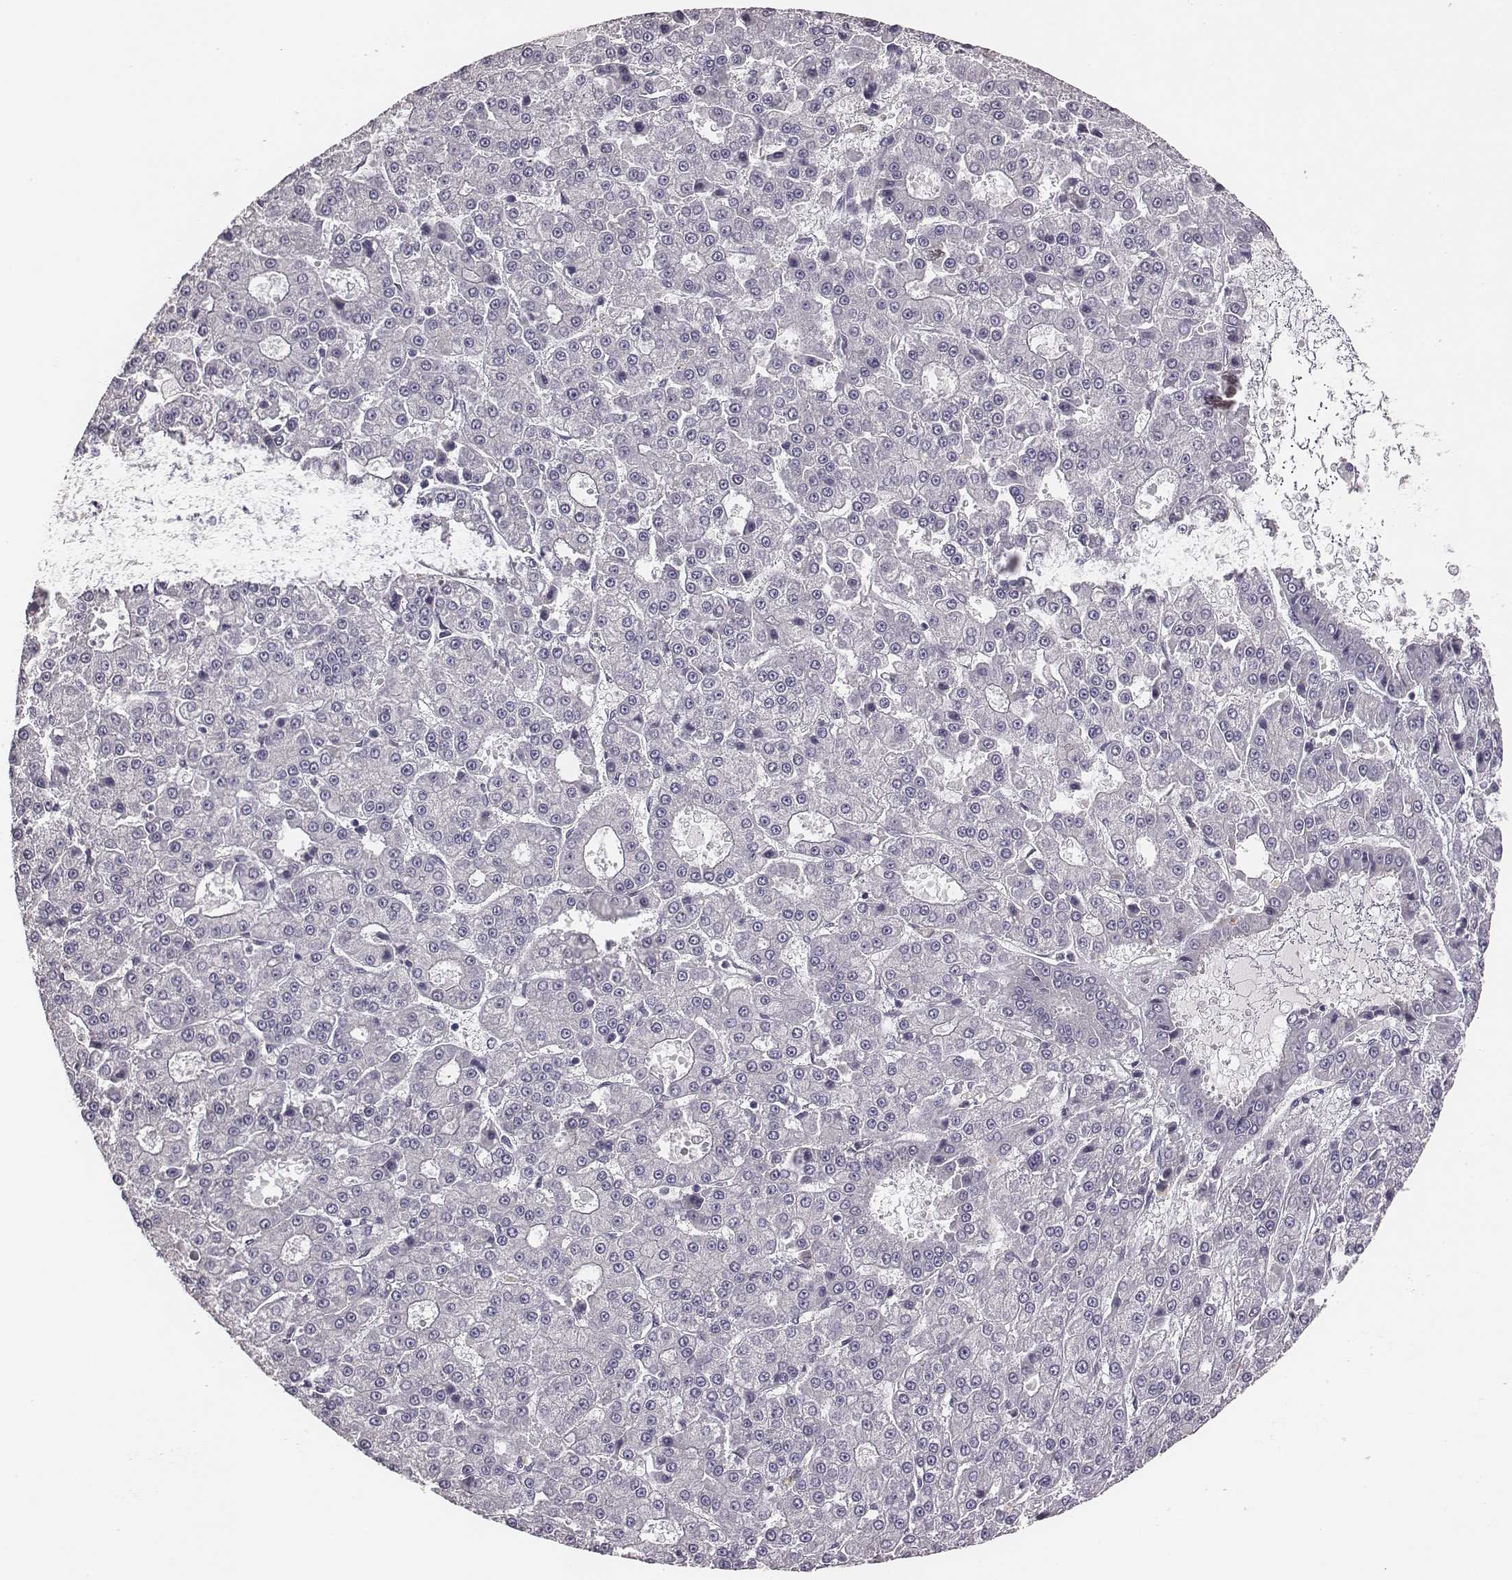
{"staining": {"intensity": "negative", "quantity": "none", "location": "none"}, "tissue": "liver cancer", "cell_type": "Tumor cells", "image_type": "cancer", "snomed": [{"axis": "morphology", "description": "Carcinoma, Hepatocellular, NOS"}, {"axis": "topography", "description": "Liver"}], "caption": "Immunohistochemistry of human liver cancer (hepatocellular carcinoma) shows no positivity in tumor cells.", "gene": "SCARF1", "patient": {"sex": "male", "age": 70}}